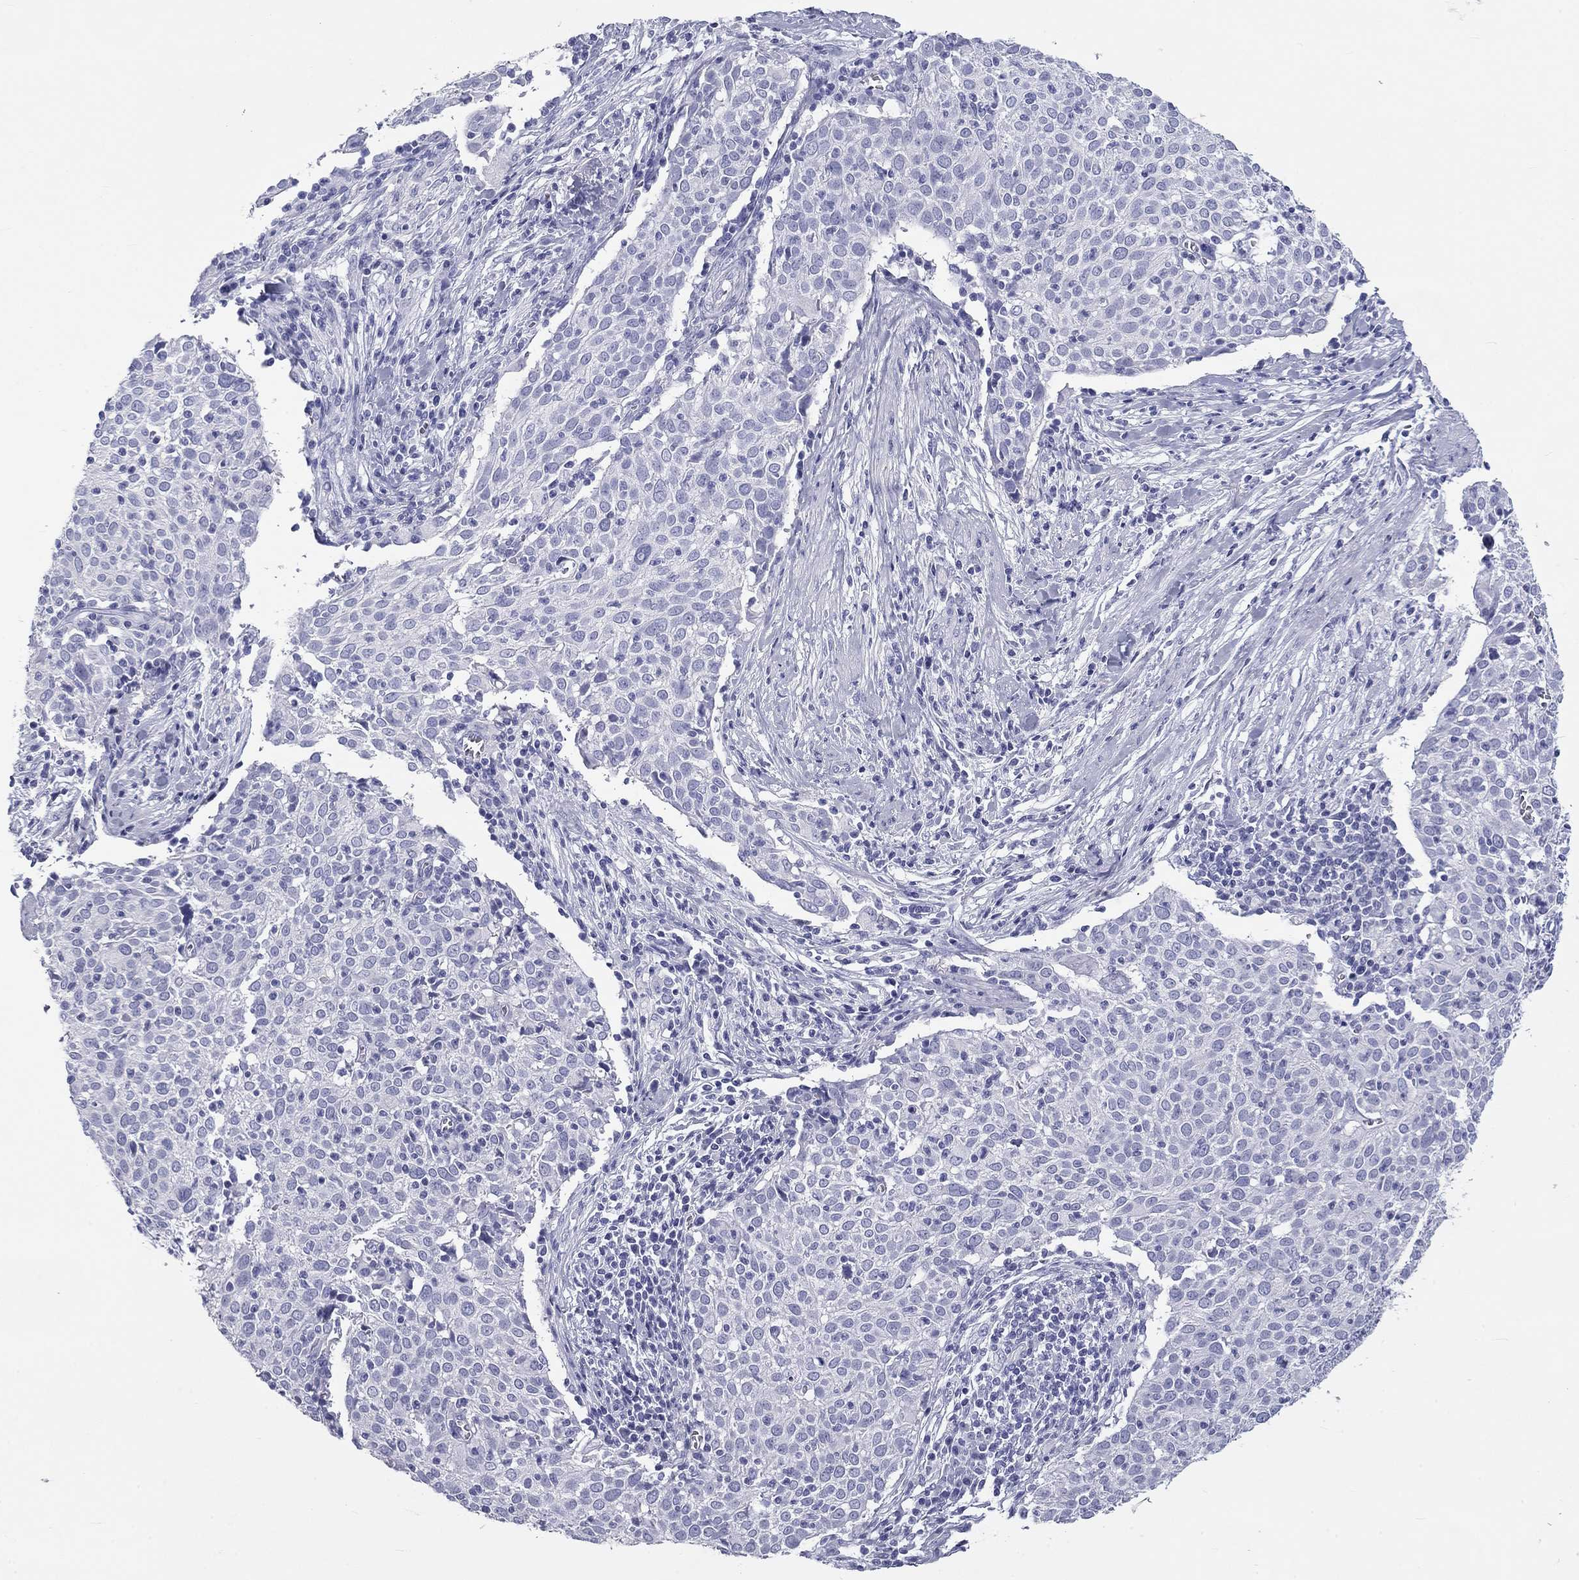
{"staining": {"intensity": "negative", "quantity": "none", "location": "none"}, "tissue": "cervical cancer", "cell_type": "Tumor cells", "image_type": "cancer", "snomed": [{"axis": "morphology", "description": "Squamous cell carcinoma, NOS"}, {"axis": "topography", "description": "Cervix"}], "caption": "Protein analysis of cervical cancer reveals no significant positivity in tumor cells.", "gene": "DNALI1", "patient": {"sex": "female", "age": 39}}